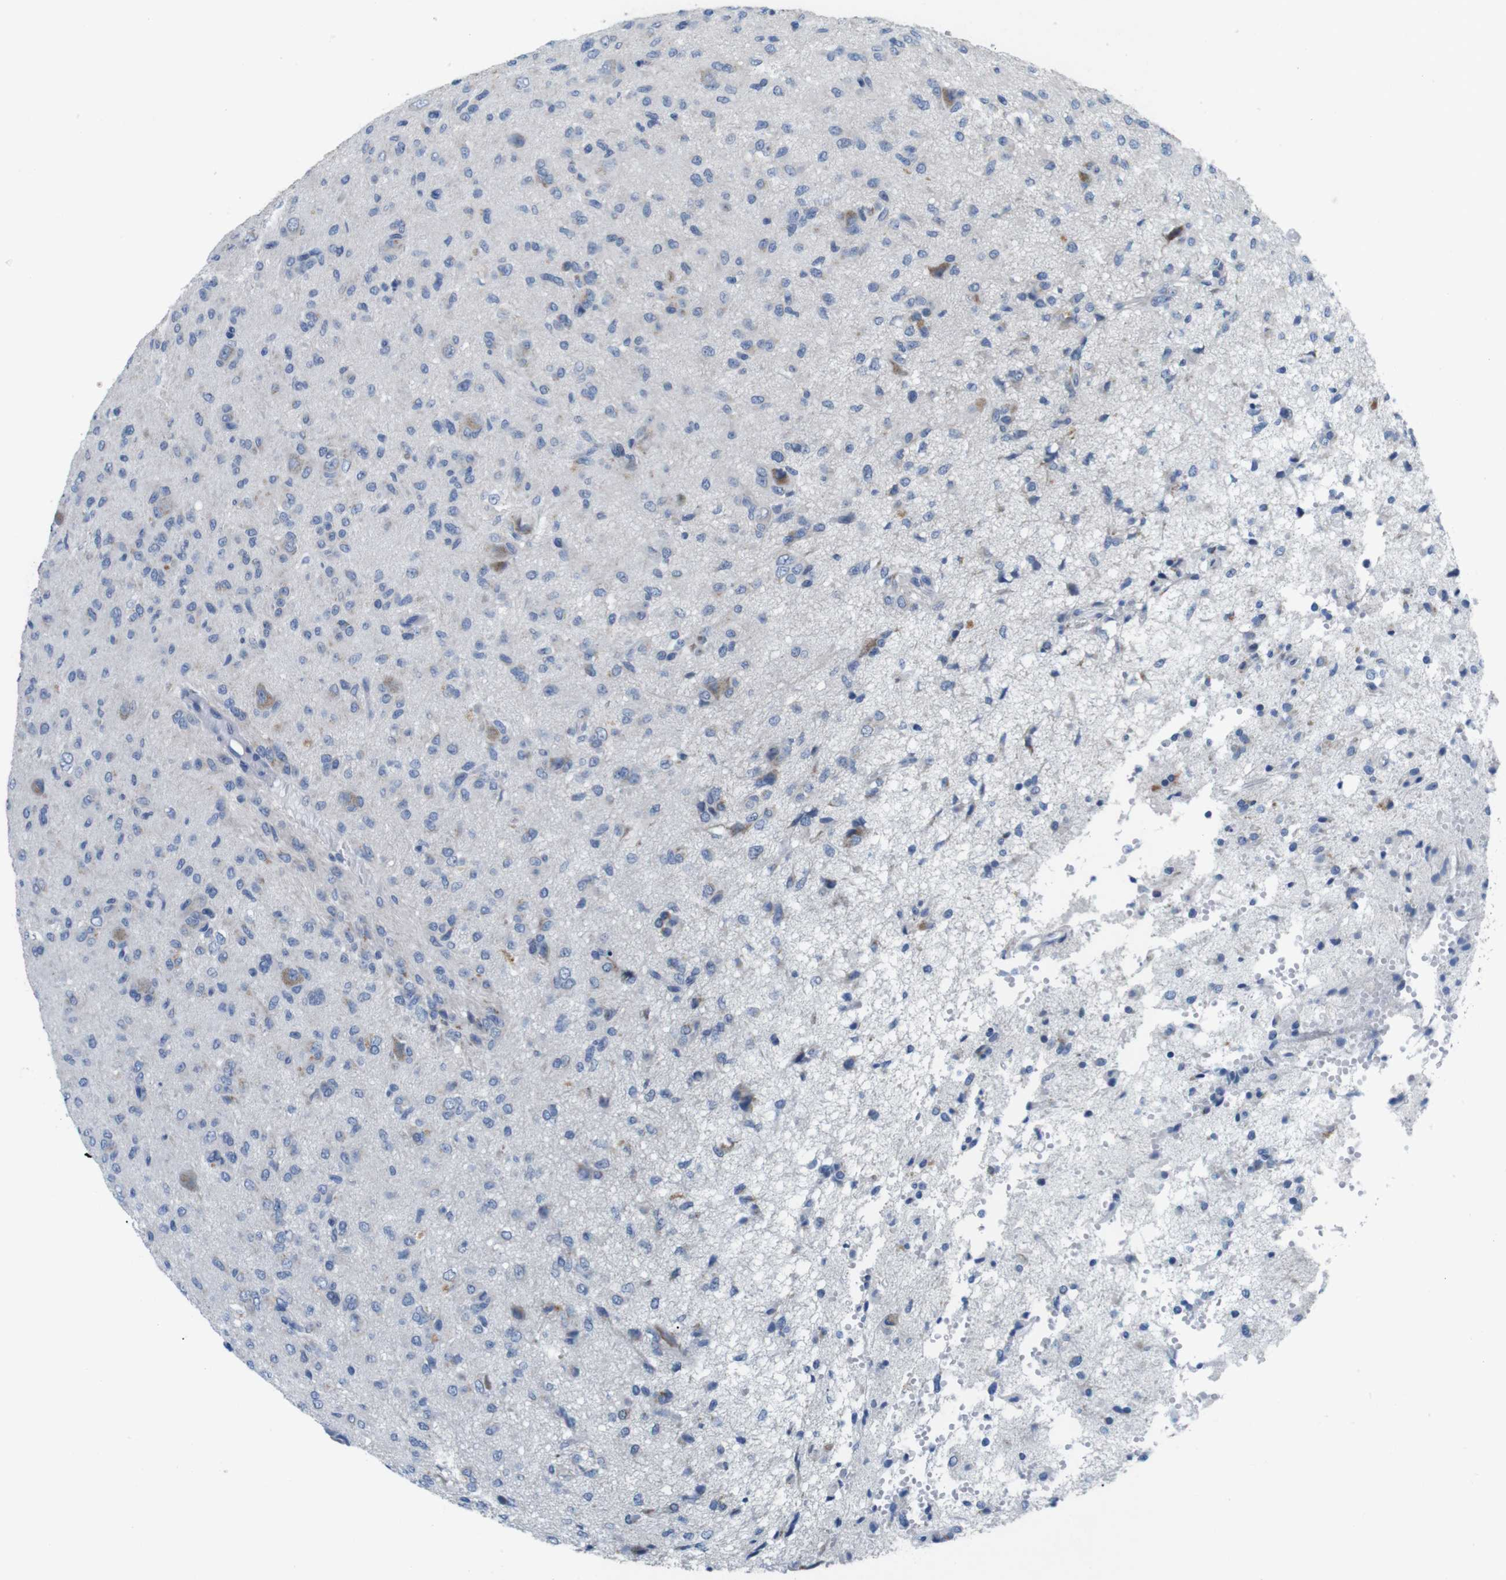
{"staining": {"intensity": "moderate", "quantity": "<25%", "location": "cytoplasmic/membranous"}, "tissue": "glioma", "cell_type": "Tumor cells", "image_type": "cancer", "snomed": [{"axis": "morphology", "description": "Glioma, malignant, High grade"}, {"axis": "topography", "description": "Brain"}], "caption": "Protein analysis of malignant high-grade glioma tissue reveals moderate cytoplasmic/membranous positivity in approximately <25% of tumor cells.", "gene": "GOLGA2", "patient": {"sex": "female", "age": 59}}